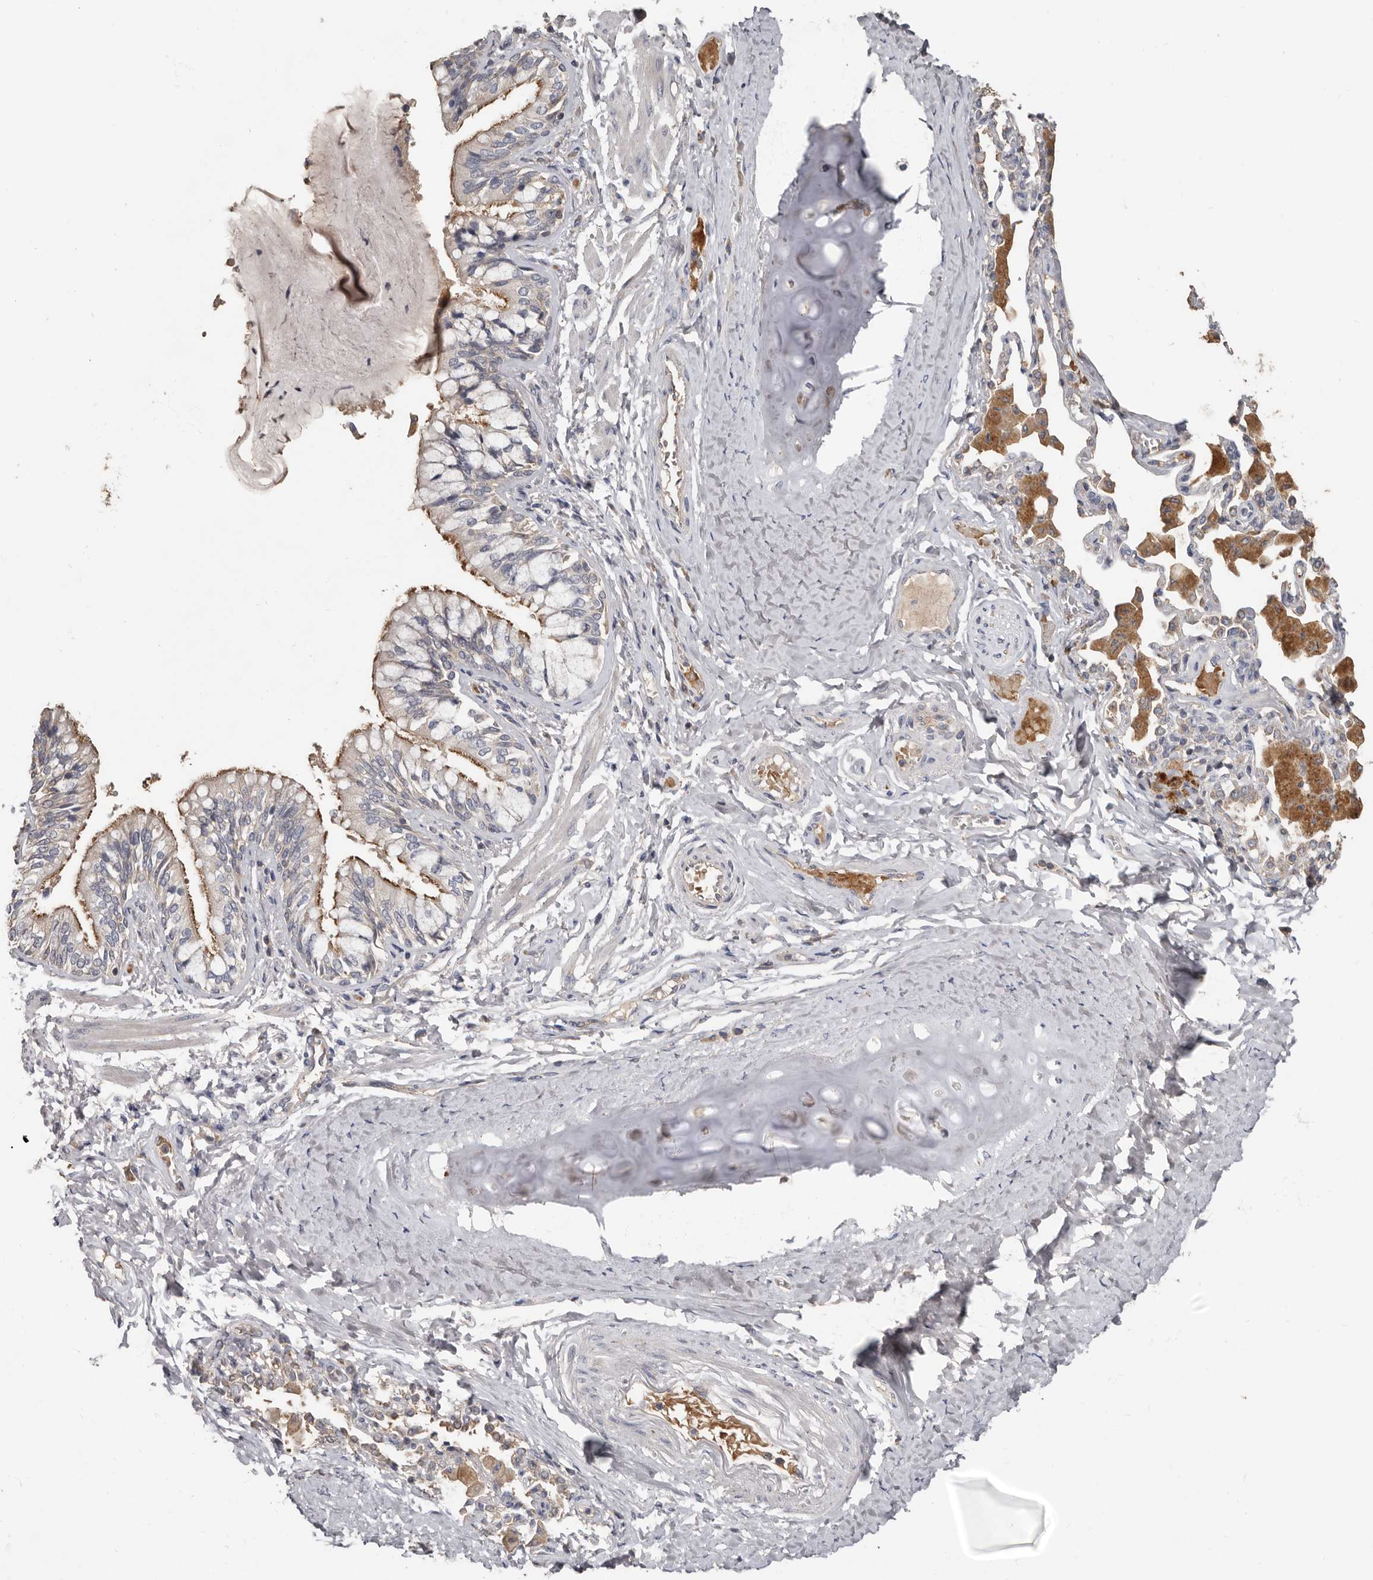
{"staining": {"intensity": "moderate", "quantity": "<25%", "location": "cytoplasmic/membranous"}, "tissue": "bronchus", "cell_type": "Respiratory epithelial cells", "image_type": "normal", "snomed": [{"axis": "morphology", "description": "Normal tissue, NOS"}, {"axis": "morphology", "description": "Inflammation, NOS"}, {"axis": "topography", "description": "Bronchus"}, {"axis": "topography", "description": "Lung"}], "caption": "The photomicrograph demonstrates immunohistochemical staining of benign bronchus. There is moderate cytoplasmic/membranous staining is present in about <25% of respiratory epithelial cells.", "gene": "KIF26B", "patient": {"sex": "female", "age": 46}}